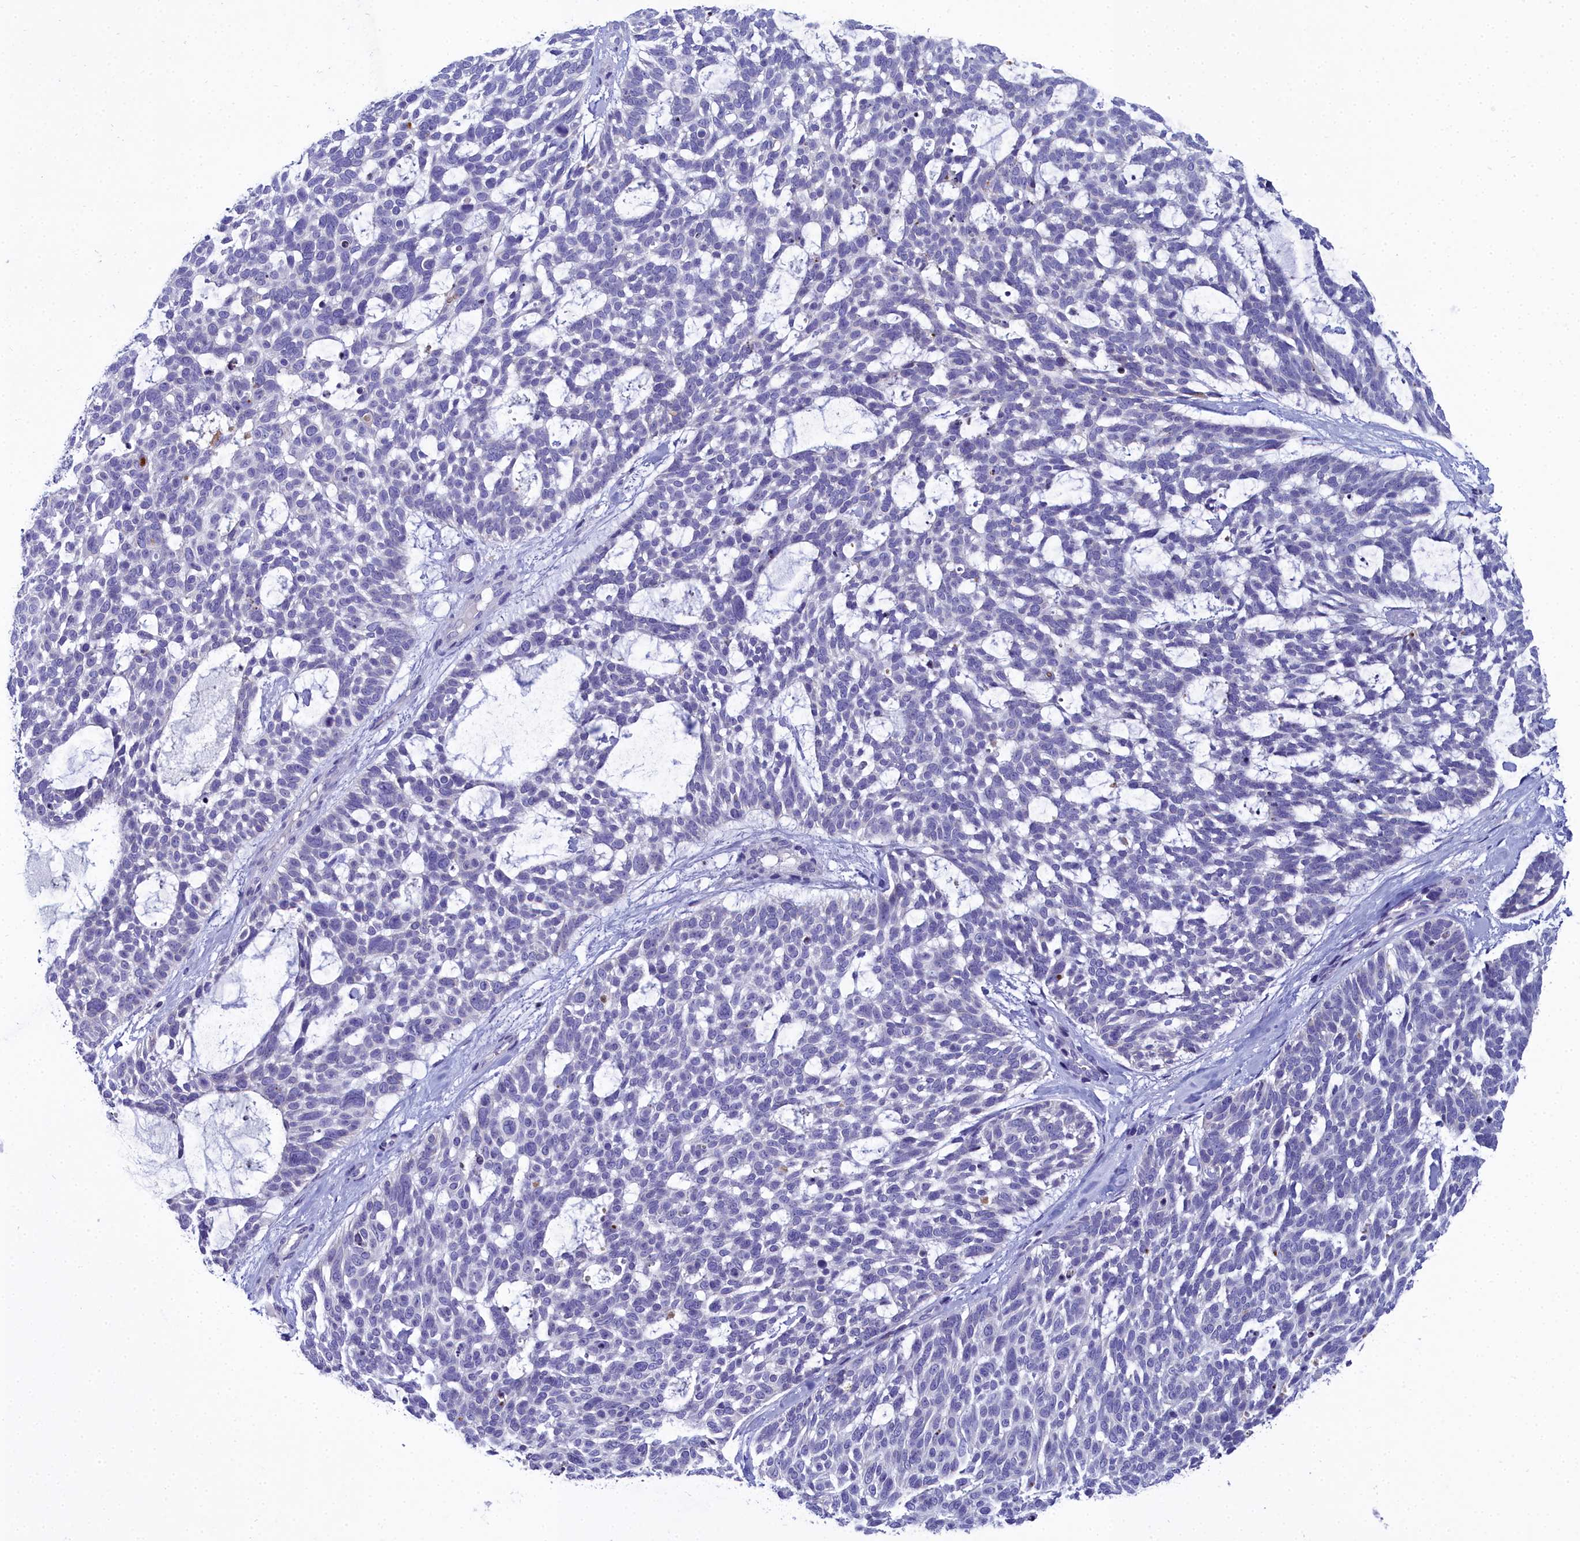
{"staining": {"intensity": "negative", "quantity": "none", "location": "none"}, "tissue": "skin cancer", "cell_type": "Tumor cells", "image_type": "cancer", "snomed": [{"axis": "morphology", "description": "Basal cell carcinoma"}, {"axis": "topography", "description": "Skin"}], "caption": "Micrograph shows no protein staining in tumor cells of skin cancer tissue.", "gene": "ELAPOR2", "patient": {"sex": "male", "age": 88}}